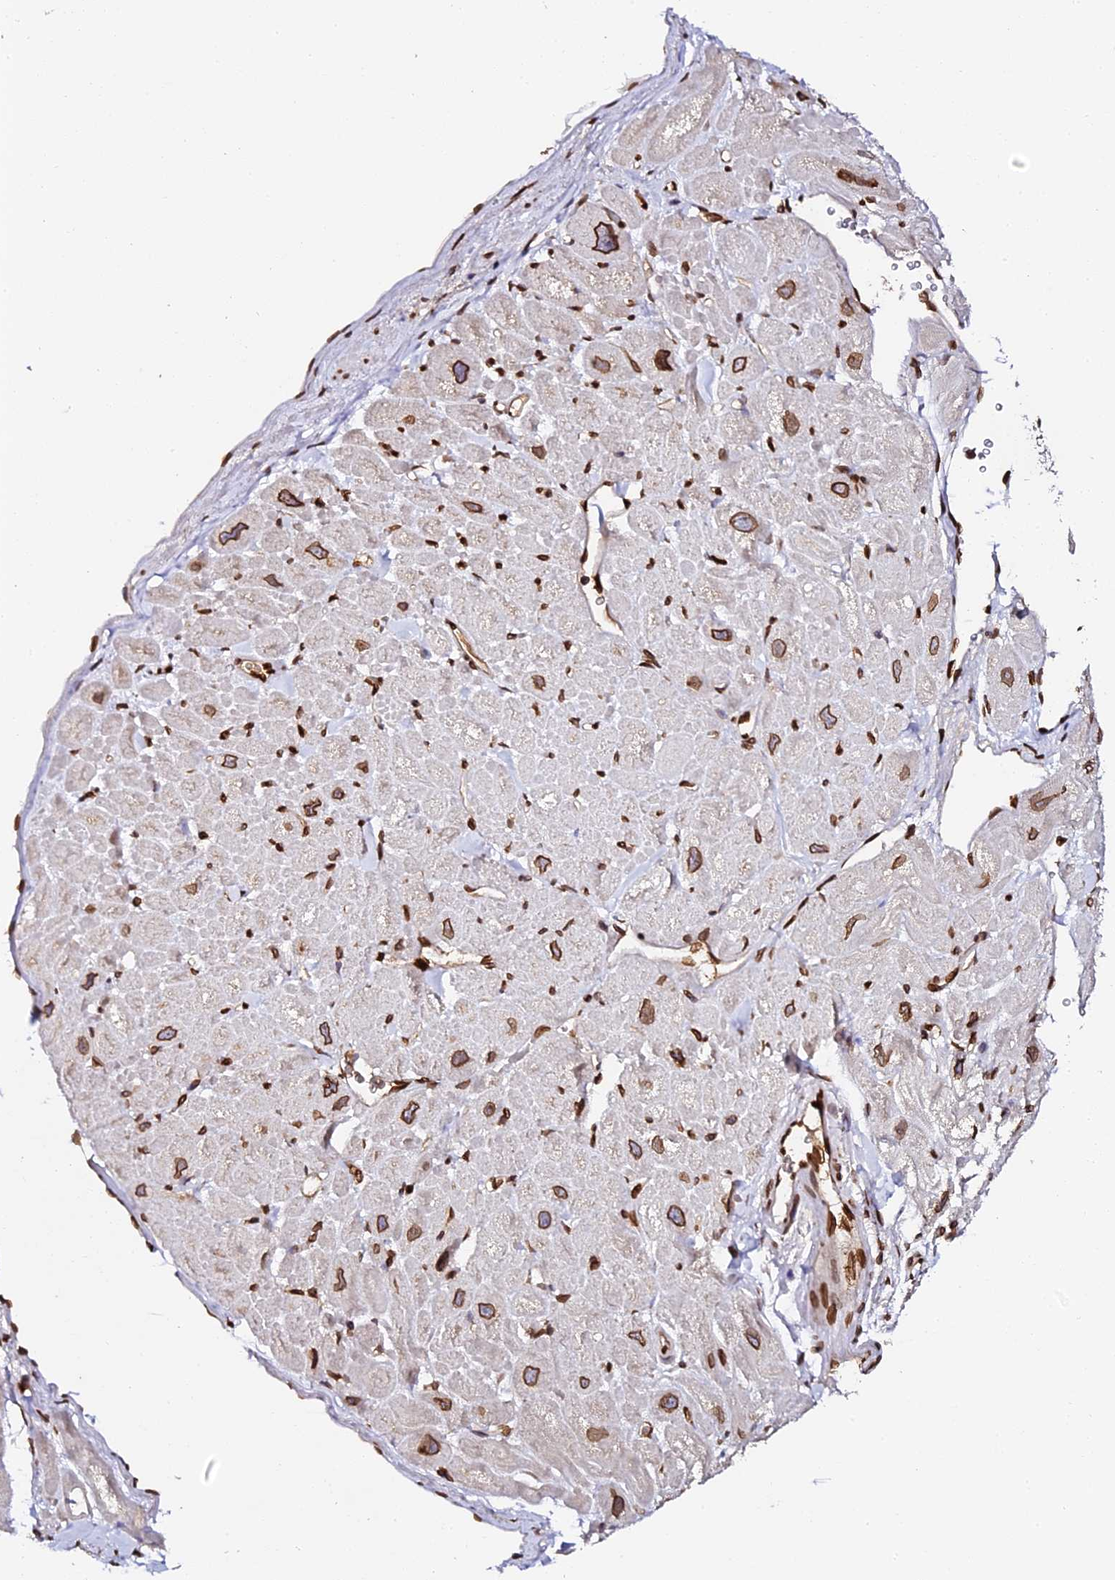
{"staining": {"intensity": "strong", "quantity": ">75%", "location": "cytoplasmic/membranous,nuclear"}, "tissue": "heart muscle", "cell_type": "Cardiomyocytes", "image_type": "normal", "snomed": [{"axis": "morphology", "description": "Normal tissue, NOS"}, {"axis": "topography", "description": "Heart"}], "caption": "Heart muscle stained with IHC demonstrates strong cytoplasmic/membranous,nuclear expression in about >75% of cardiomyocytes.", "gene": "ANAPC5", "patient": {"sex": "male", "age": 49}}